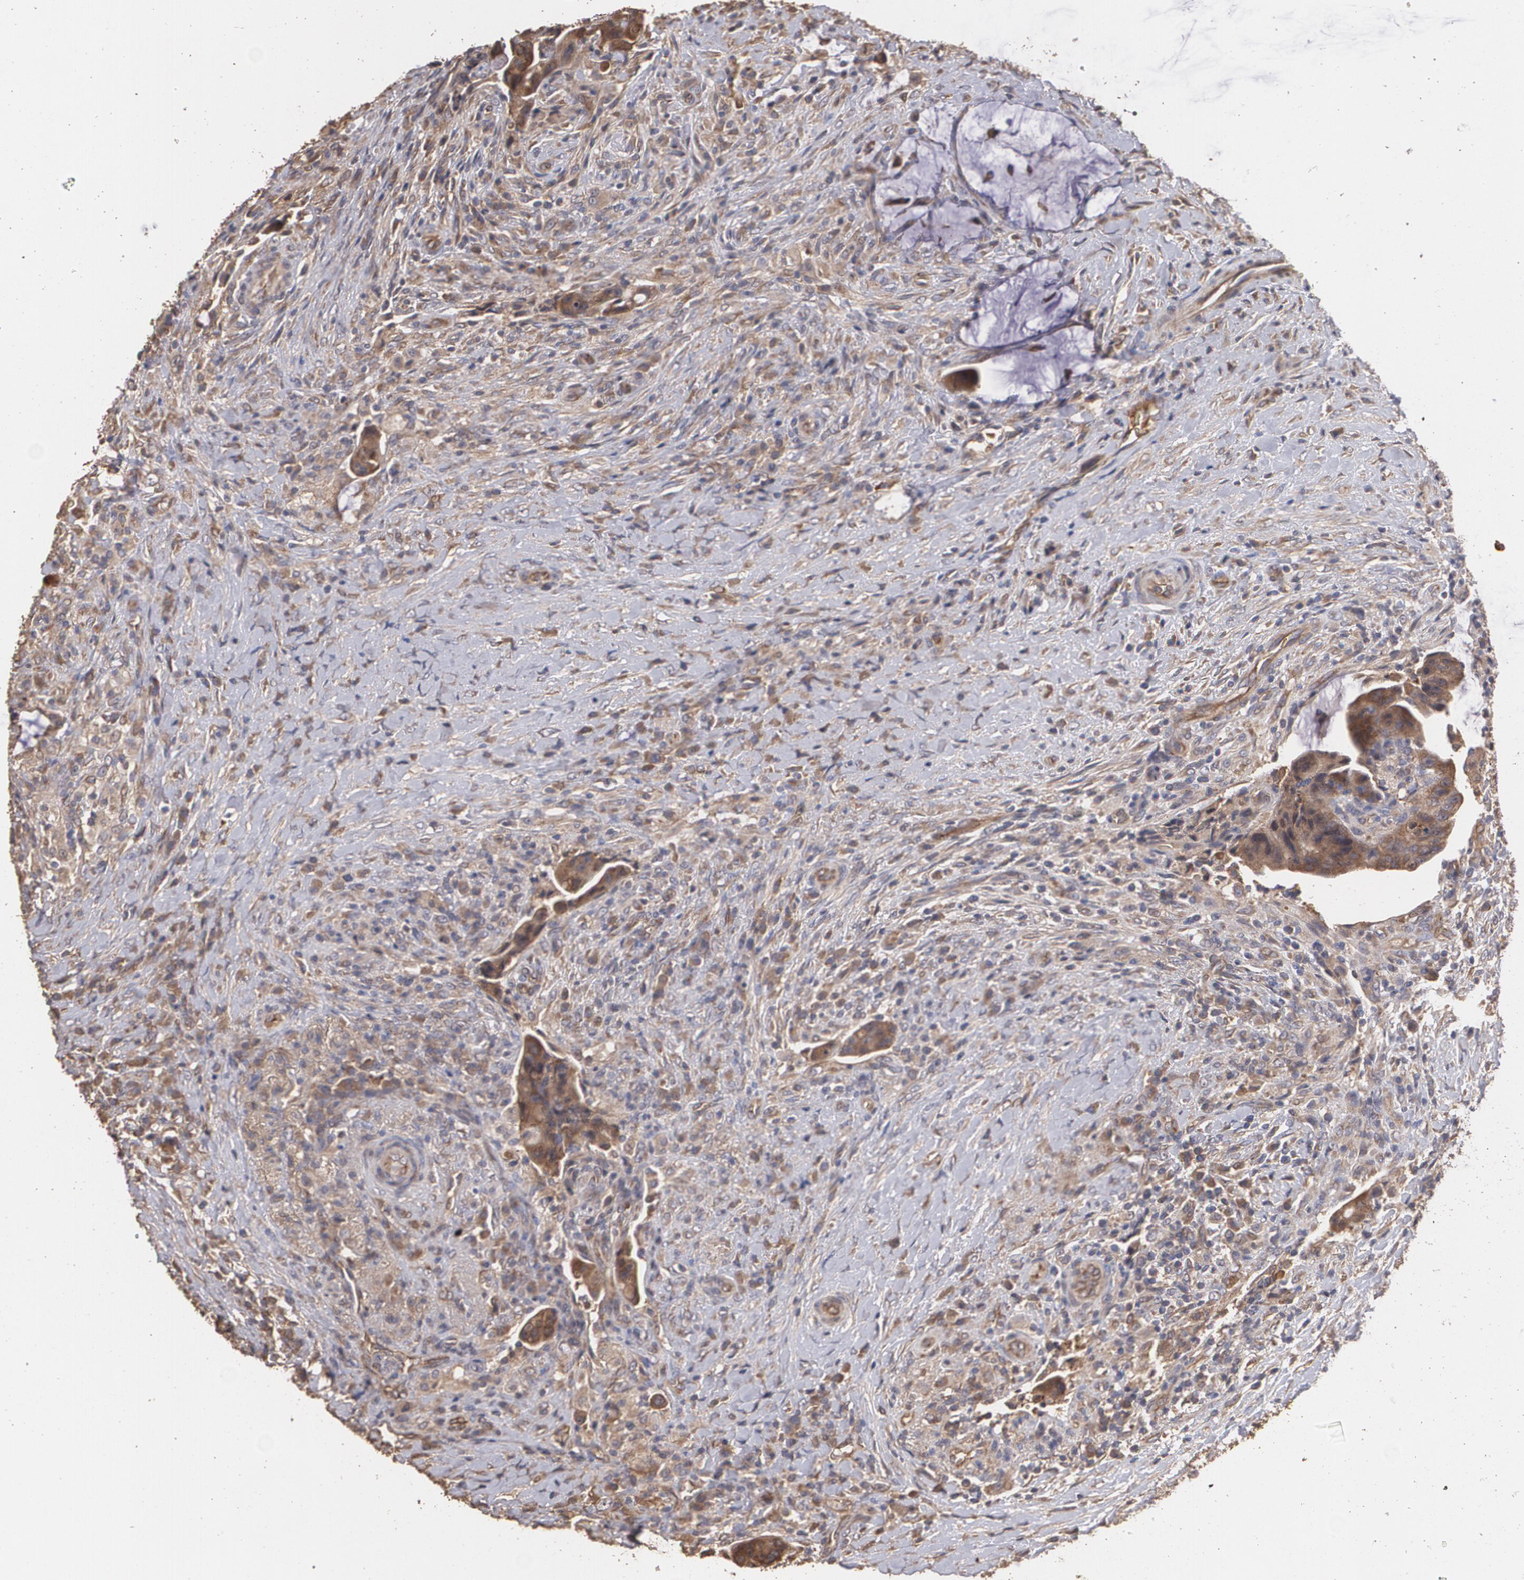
{"staining": {"intensity": "moderate", "quantity": ">75%", "location": "cytoplasmic/membranous"}, "tissue": "colorectal cancer", "cell_type": "Tumor cells", "image_type": "cancer", "snomed": [{"axis": "morphology", "description": "Adenocarcinoma, NOS"}, {"axis": "topography", "description": "Rectum"}], "caption": "Colorectal adenocarcinoma stained with a protein marker shows moderate staining in tumor cells.", "gene": "PON1", "patient": {"sex": "female", "age": 71}}